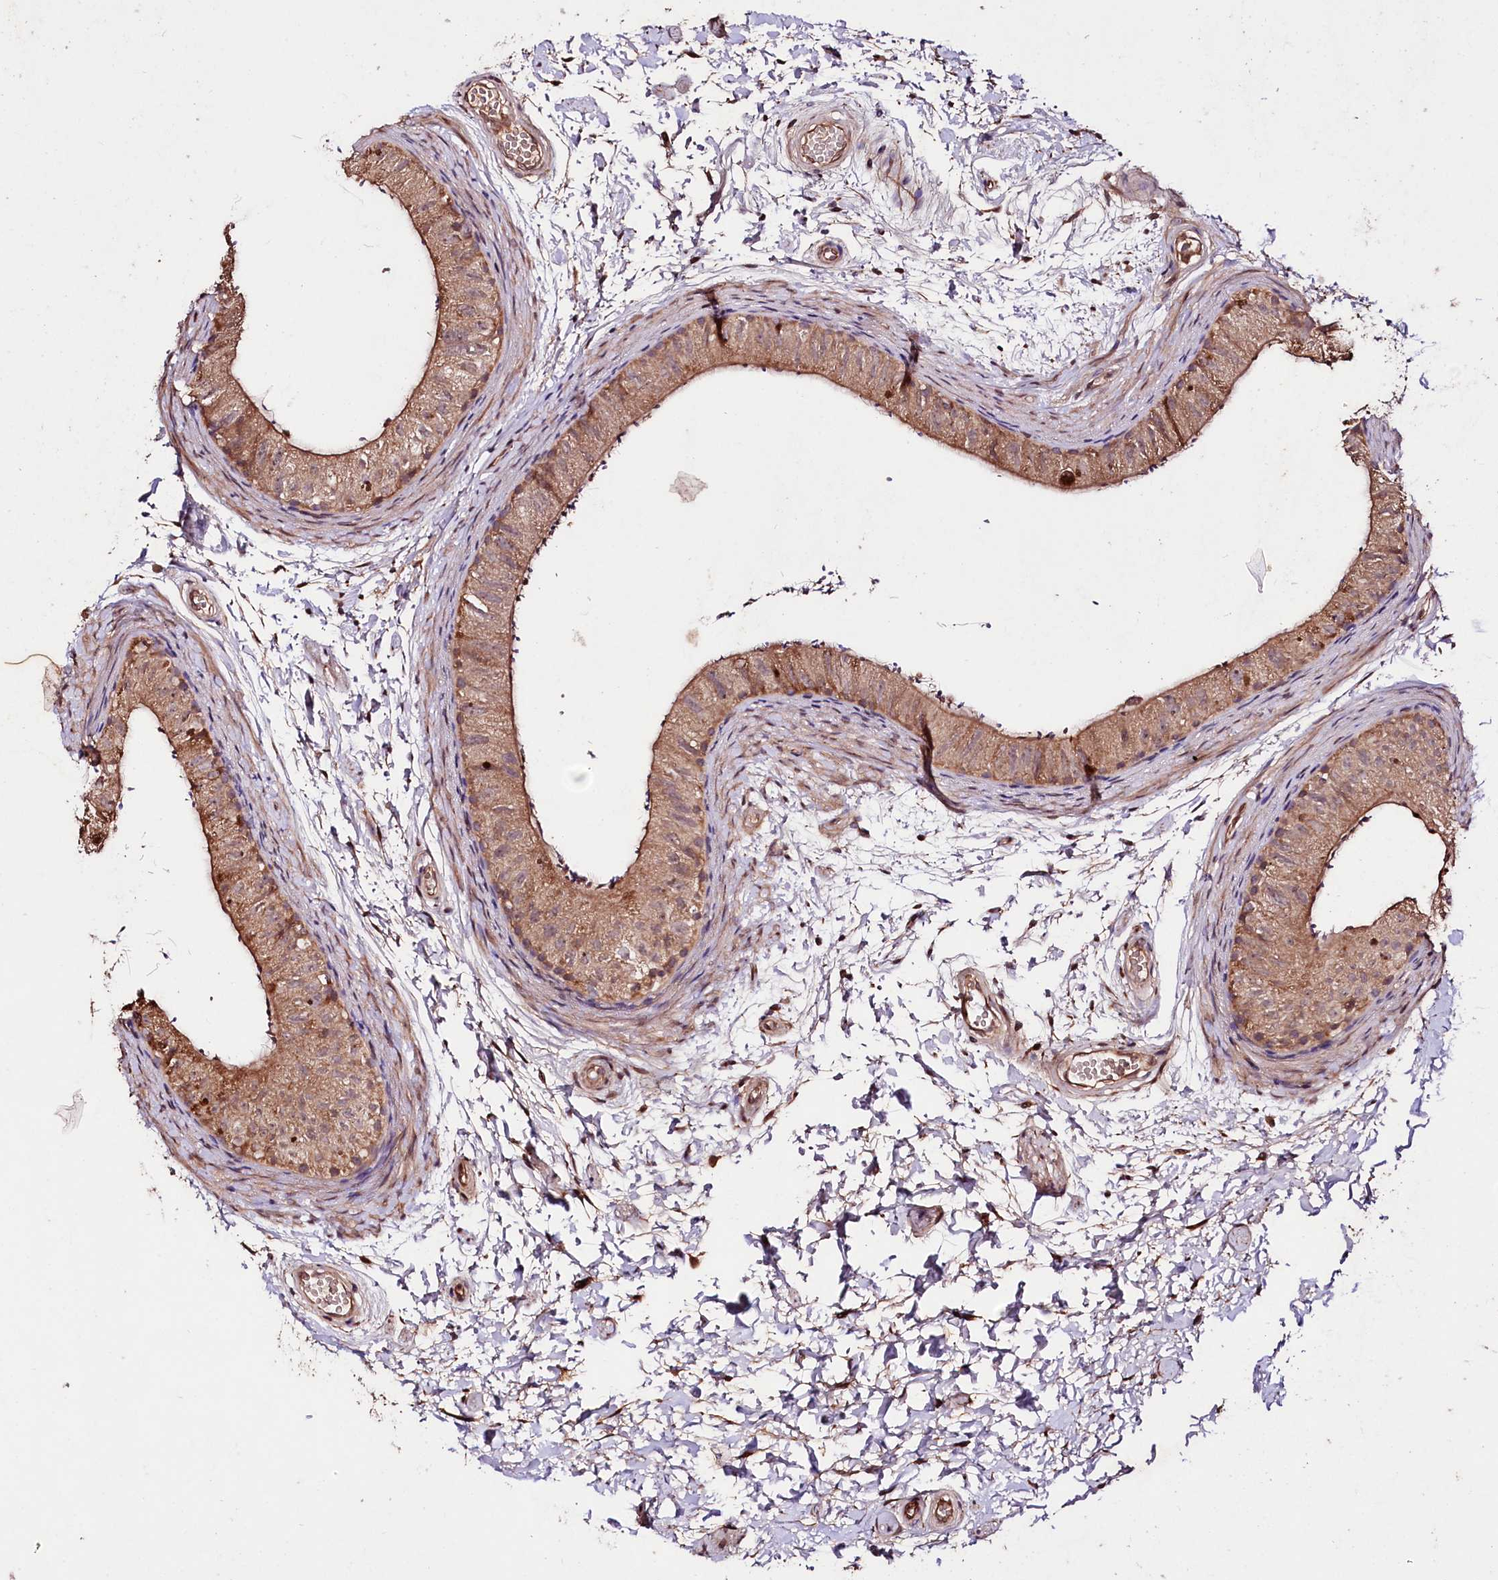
{"staining": {"intensity": "moderate", "quantity": ">75%", "location": "cytoplasmic/membranous"}, "tissue": "epididymis", "cell_type": "Glandular cells", "image_type": "normal", "snomed": [{"axis": "morphology", "description": "Normal tissue, NOS"}, {"axis": "topography", "description": "Epididymis"}], "caption": "Immunohistochemistry staining of unremarkable epididymis, which exhibits medium levels of moderate cytoplasmic/membranous positivity in about >75% of glandular cells indicating moderate cytoplasmic/membranous protein expression. The staining was performed using DAB (3,3'-diaminobenzidine) (brown) for protein detection and nuclei were counterstained in hematoxylin (blue).", "gene": "TNPO3", "patient": {"sex": "male", "age": 50}}